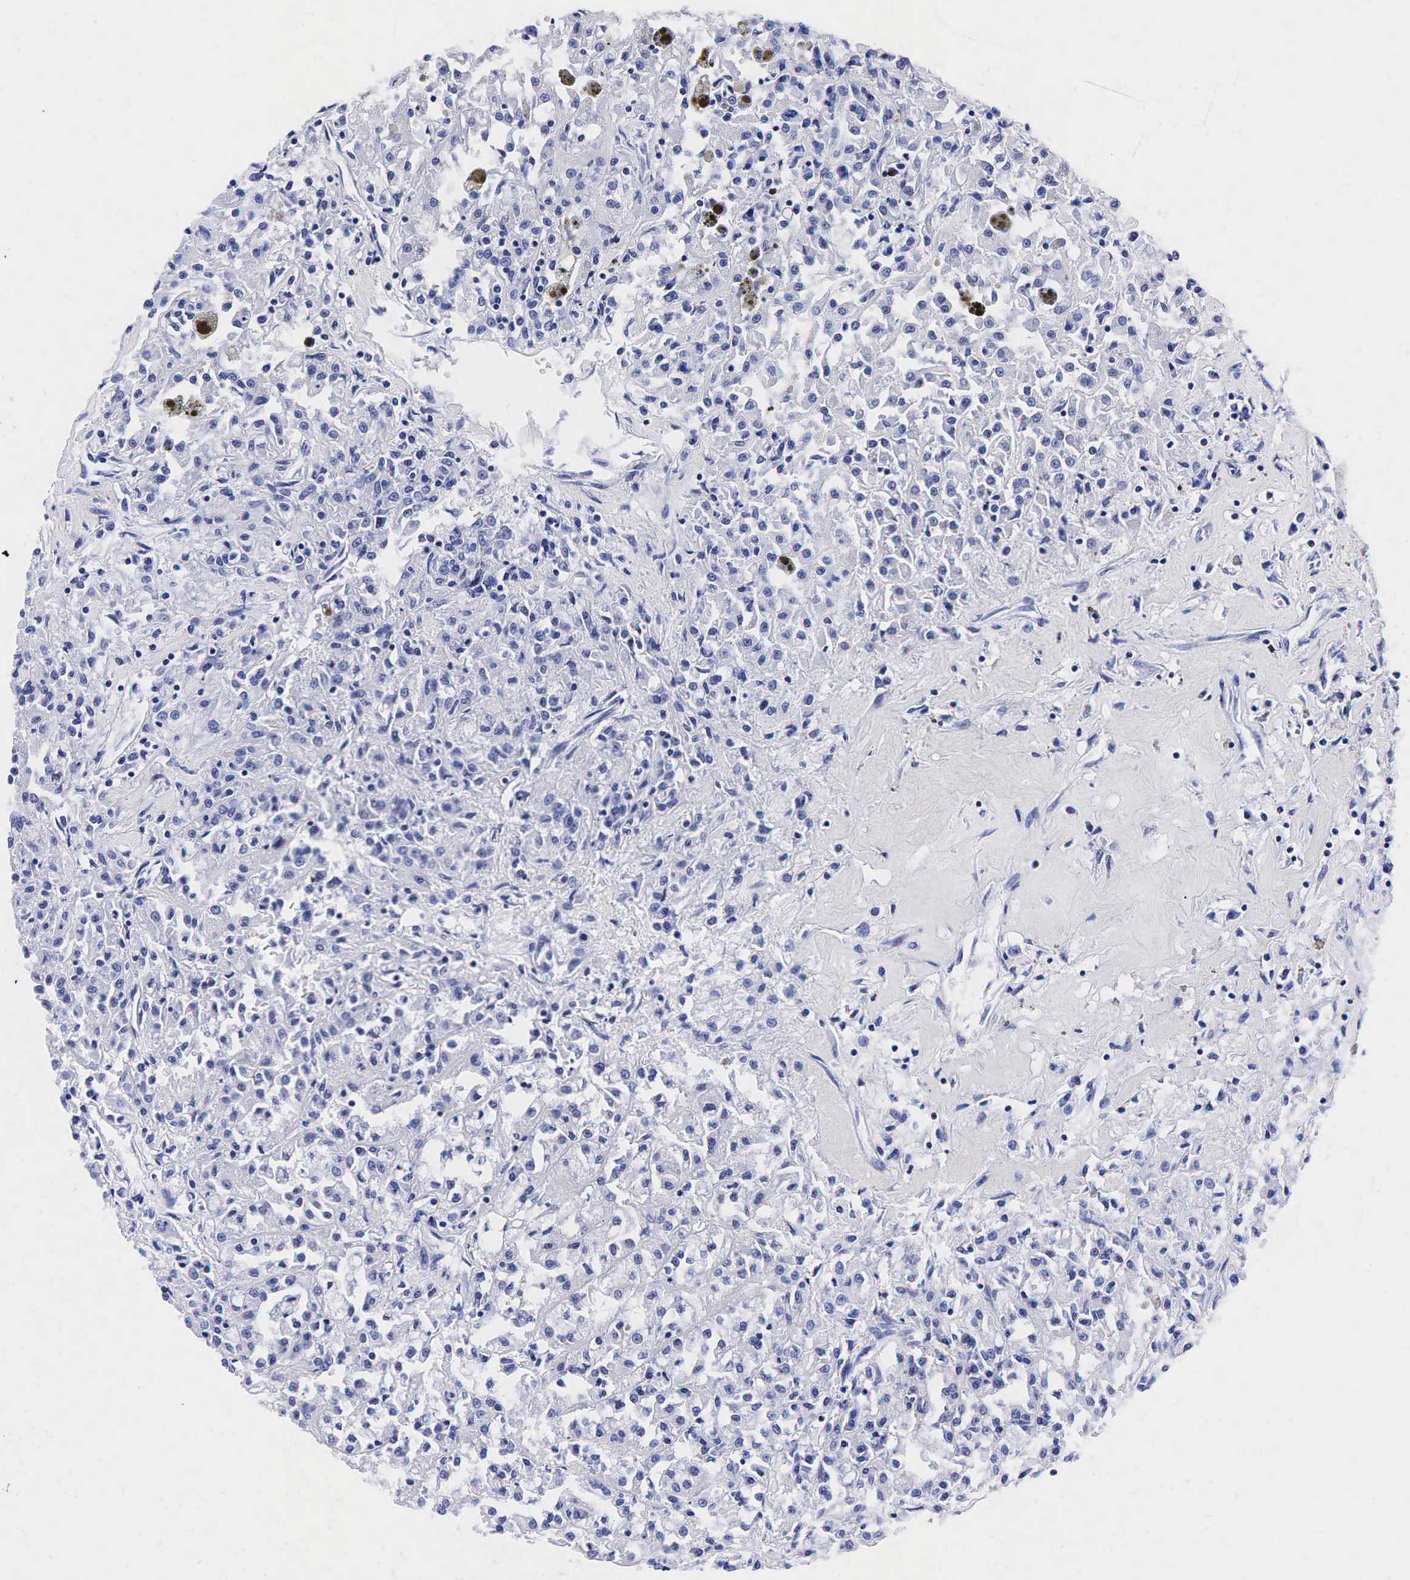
{"staining": {"intensity": "negative", "quantity": "none", "location": "none"}, "tissue": "renal cancer", "cell_type": "Tumor cells", "image_type": "cancer", "snomed": [{"axis": "morphology", "description": "Adenocarcinoma, NOS"}, {"axis": "topography", "description": "Kidney"}], "caption": "A high-resolution photomicrograph shows IHC staining of renal cancer (adenocarcinoma), which exhibits no significant staining in tumor cells.", "gene": "TG", "patient": {"sex": "male", "age": 78}}